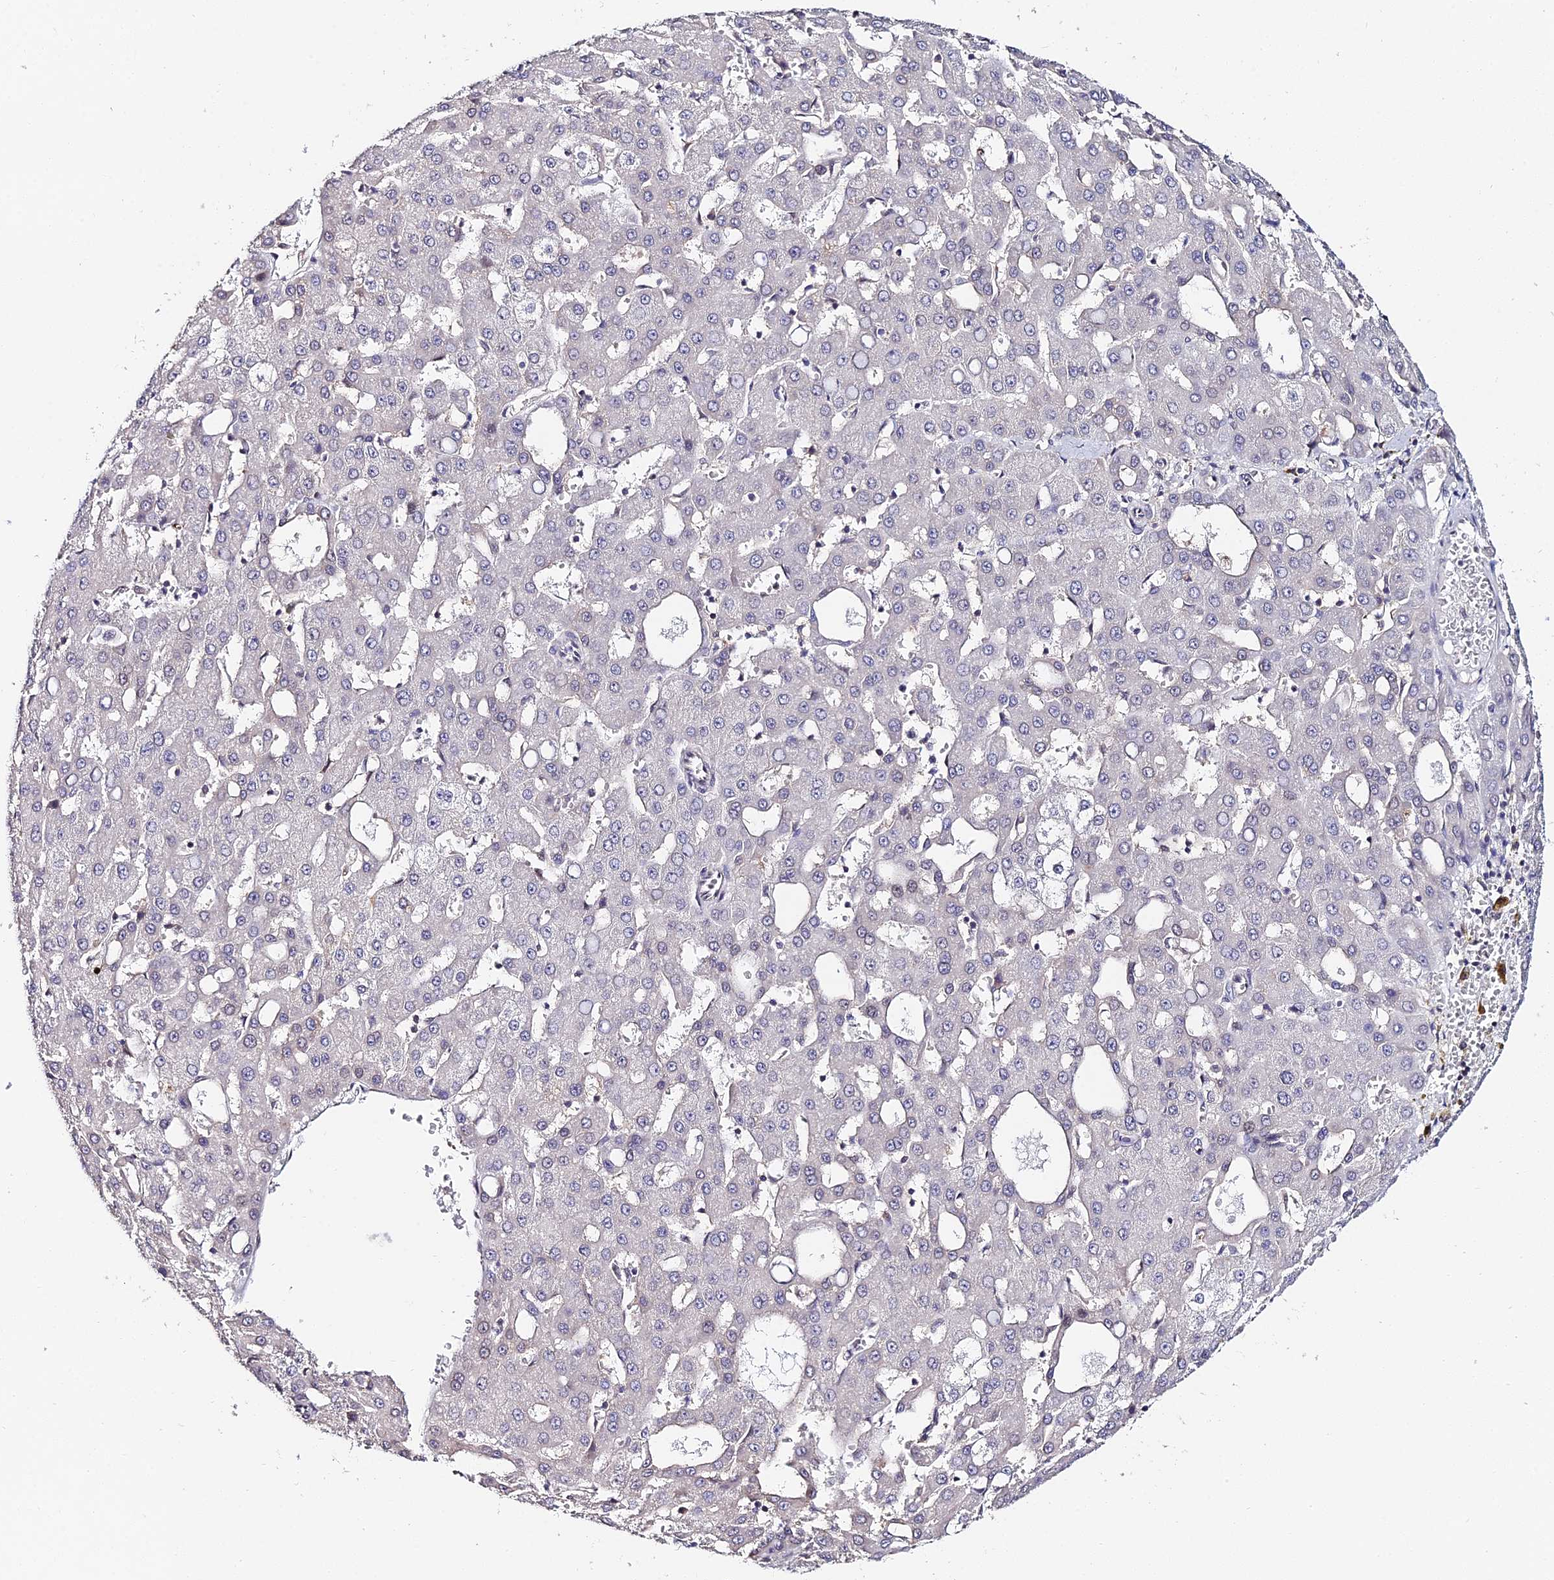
{"staining": {"intensity": "negative", "quantity": "none", "location": "none"}, "tissue": "liver cancer", "cell_type": "Tumor cells", "image_type": "cancer", "snomed": [{"axis": "morphology", "description": "Carcinoma, Hepatocellular, NOS"}, {"axis": "topography", "description": "Liver"}], "caption": "Human liver cancer stained for a protein using immunohistochemistry reveals no staining in tumor cells.", "gene": "INPP4A", "patient": {"sex": "male", "age": 47}}